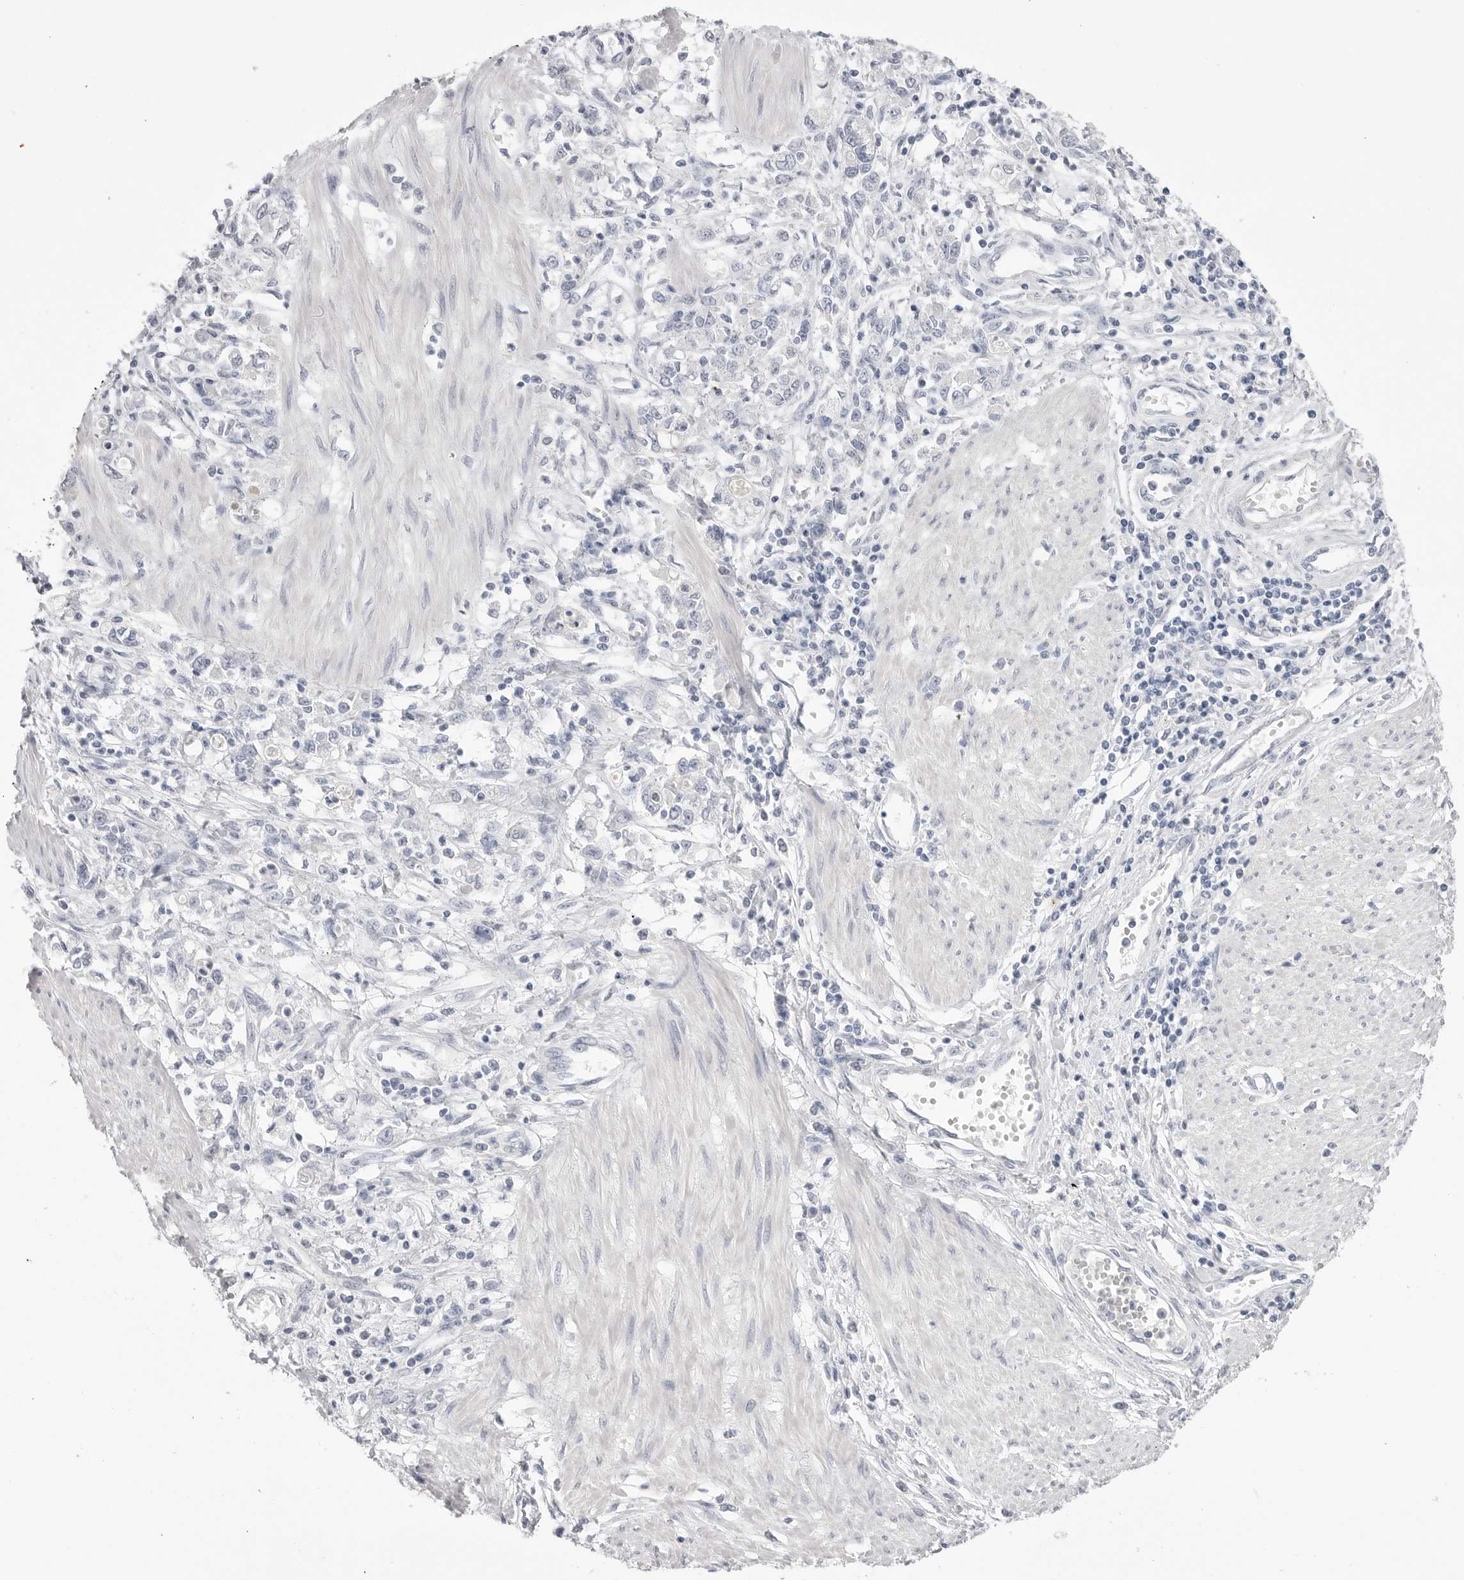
{"staining": {"intensity": "negative", "quantity": "none", "location": "none"}, "tissue": "stomach cancer", "cell_type": "Tumor cells", "image_type": "cancer", "snomed": [{"axis": "morphology", "description": "Adenocarcinoma, NOS"}, {"axis": "topography", "description": "Stomach"}], "caption": "The micrograph shows no staining of tumor cells in stomach cancer. The staining was performed using DAB to visualize the protein expression in brown, while the nuclei were stained in blue with hematoxylin (Magnification: 20x).", "gene": "CPB1", "patient": {"sex": "female", "age": 76}}